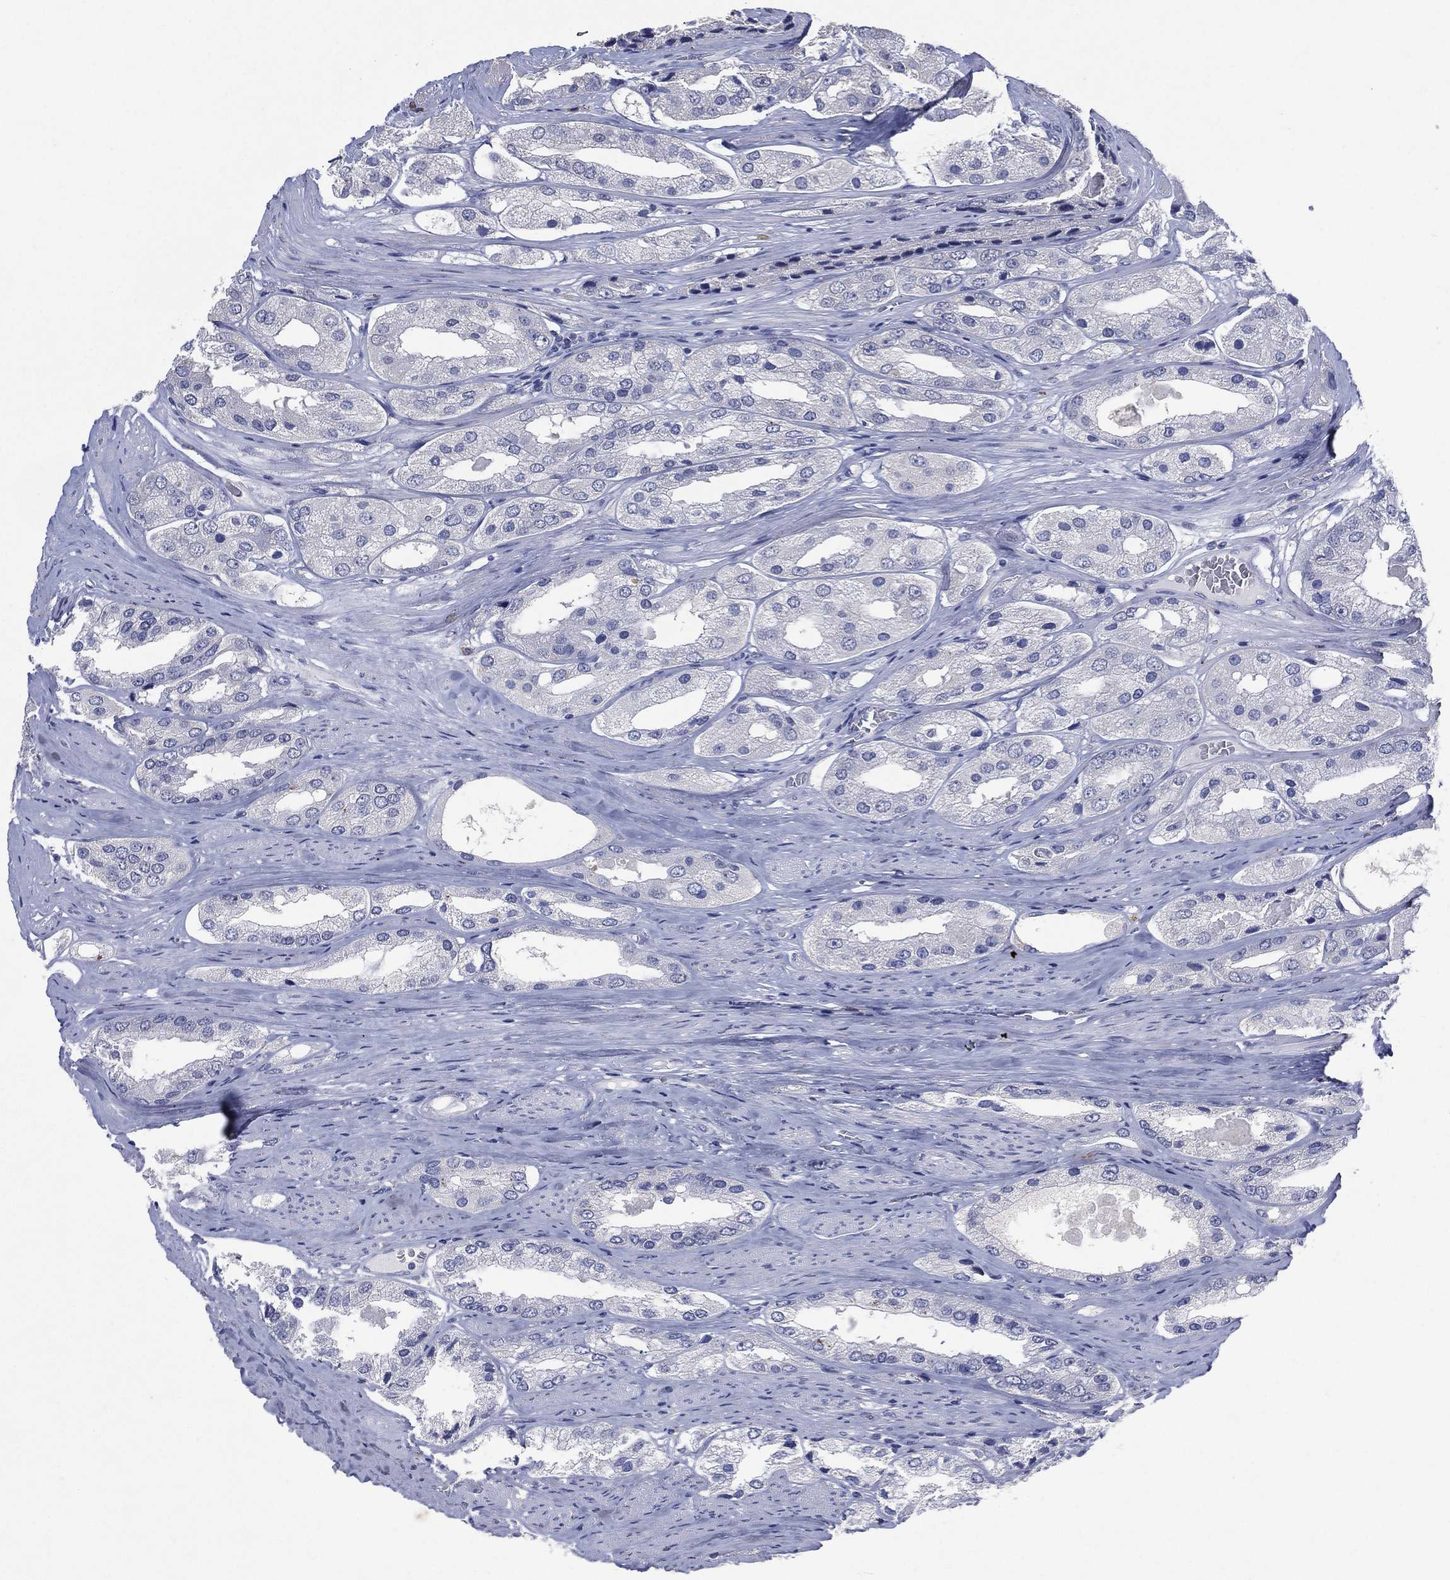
{"staining": {"intensity": "negative", "quantity": "none", "location": "none"}, "tissue": "prostate cancer", "cell_type": "Tumor cells", "image_type": "cancer", "snomed": [{"axis": "morphology", "description": "Adenocarcinoma, Low grade"}, {"axis": "topography", "description": "Prostate"}], "caption": "High power microscopy image of an immunohistochemistry (IHC) image of prostate adenocarcinoma (low-grade), revealing no significant staining in tumor cells.", "gene": "FSCN2", "patient": {"sex": "male", "age": 69}}